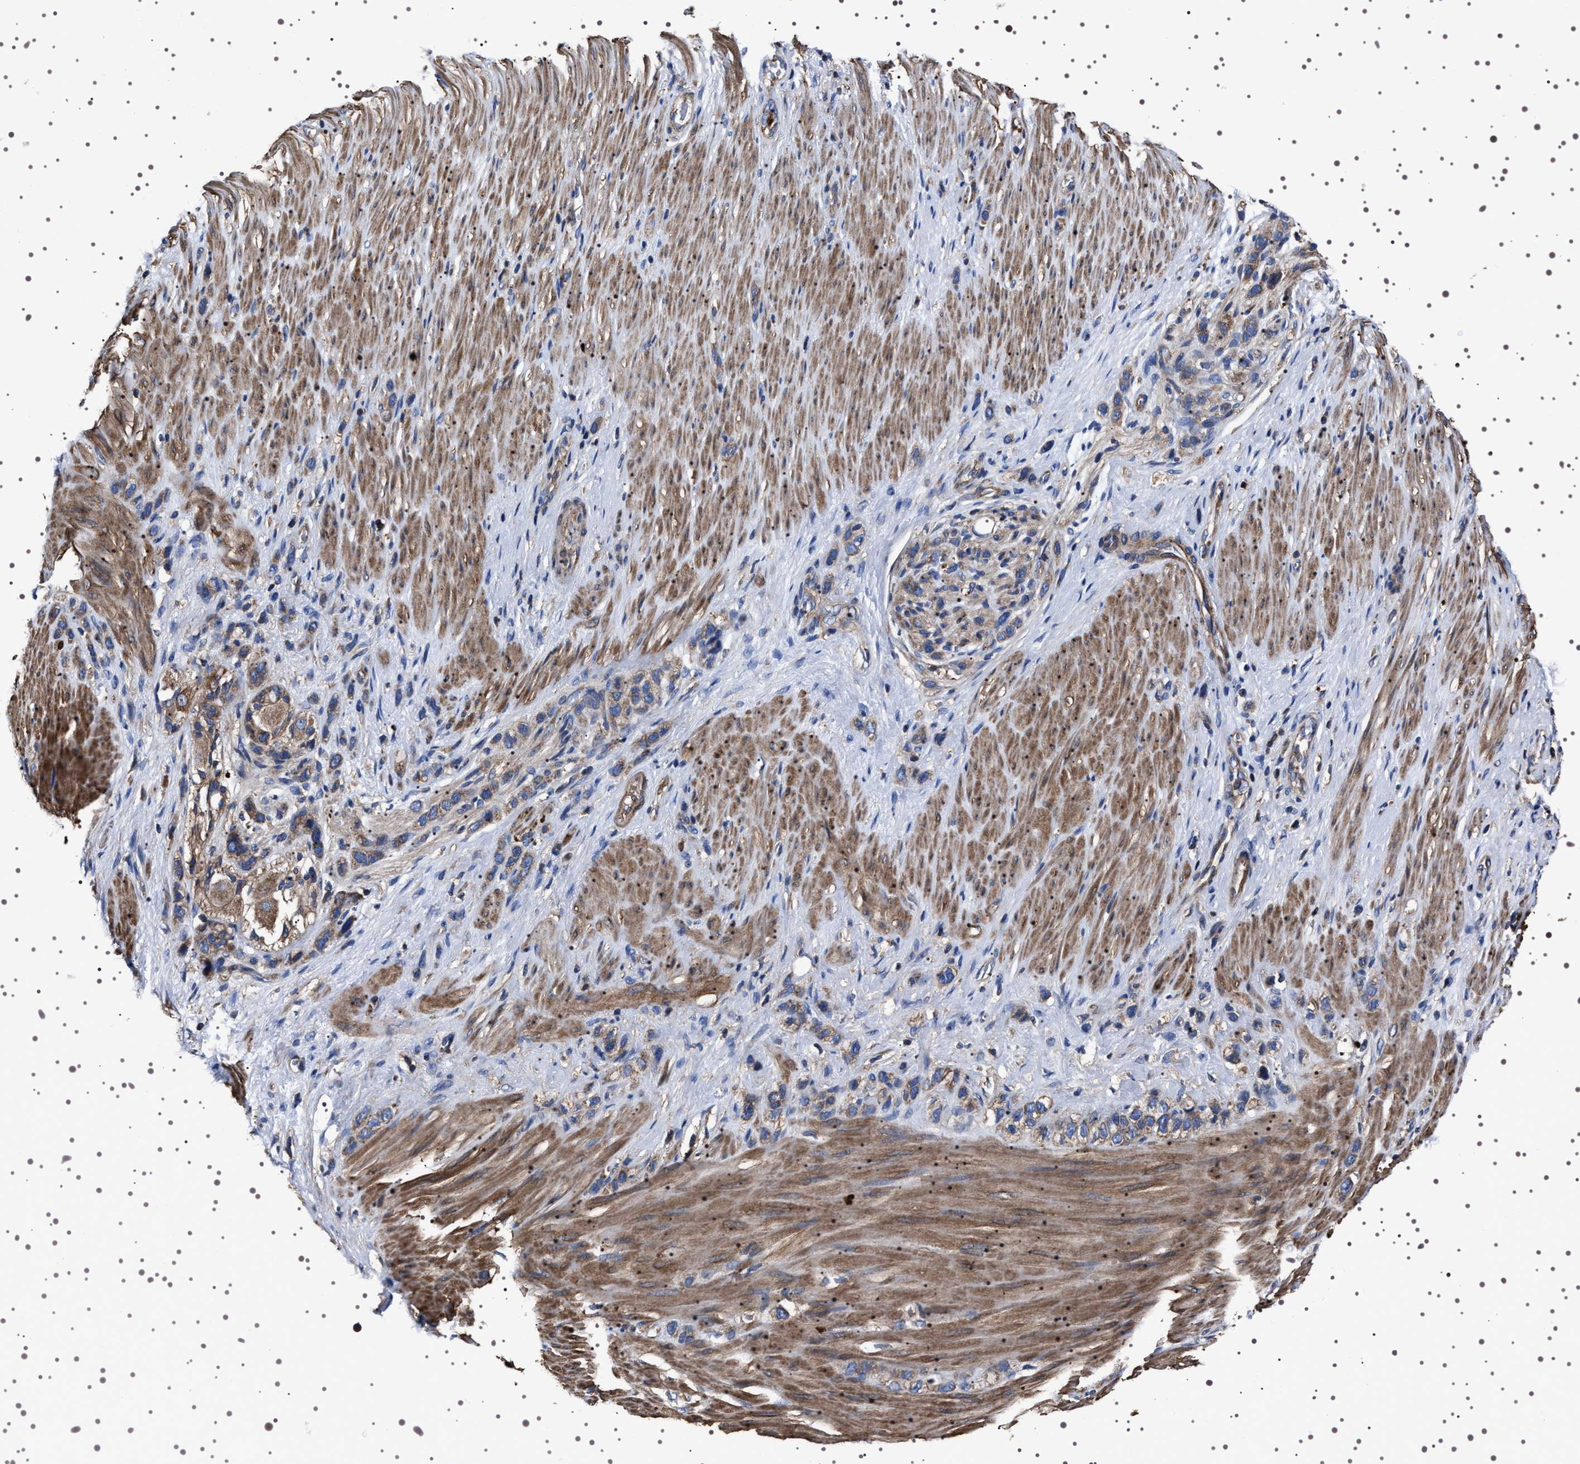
{"staining": {"intensity": "moderate", "quantity": ">75%", "location": "cytoplasmic/membranous"}, "tissue": "stomach cancer", "cell_type": "Tumor cells", "image_type": "cancer", "snomed": [{"axis": "morphology", "description": "Normal tissue, NOS"}, {"axis": "morphology", "description": "Adenocarcinoma, NOS"}, {"axis": "morphology", "description": "Adenocarcinoma, High grade"}, {"axis": "topography", "description": "Stomach, upper"}, {"axis": "topography", "description": "Stomach"}], "caption": "About >75% of tumor cells in human stomach cancer (adenocarcinoma) exhibit moderate cytoplasmic/membranous protein staining as visualized by brown immunohistochemical staining.", "gene": "WDR1", "patient": {"sex": "female", "age": 65}}